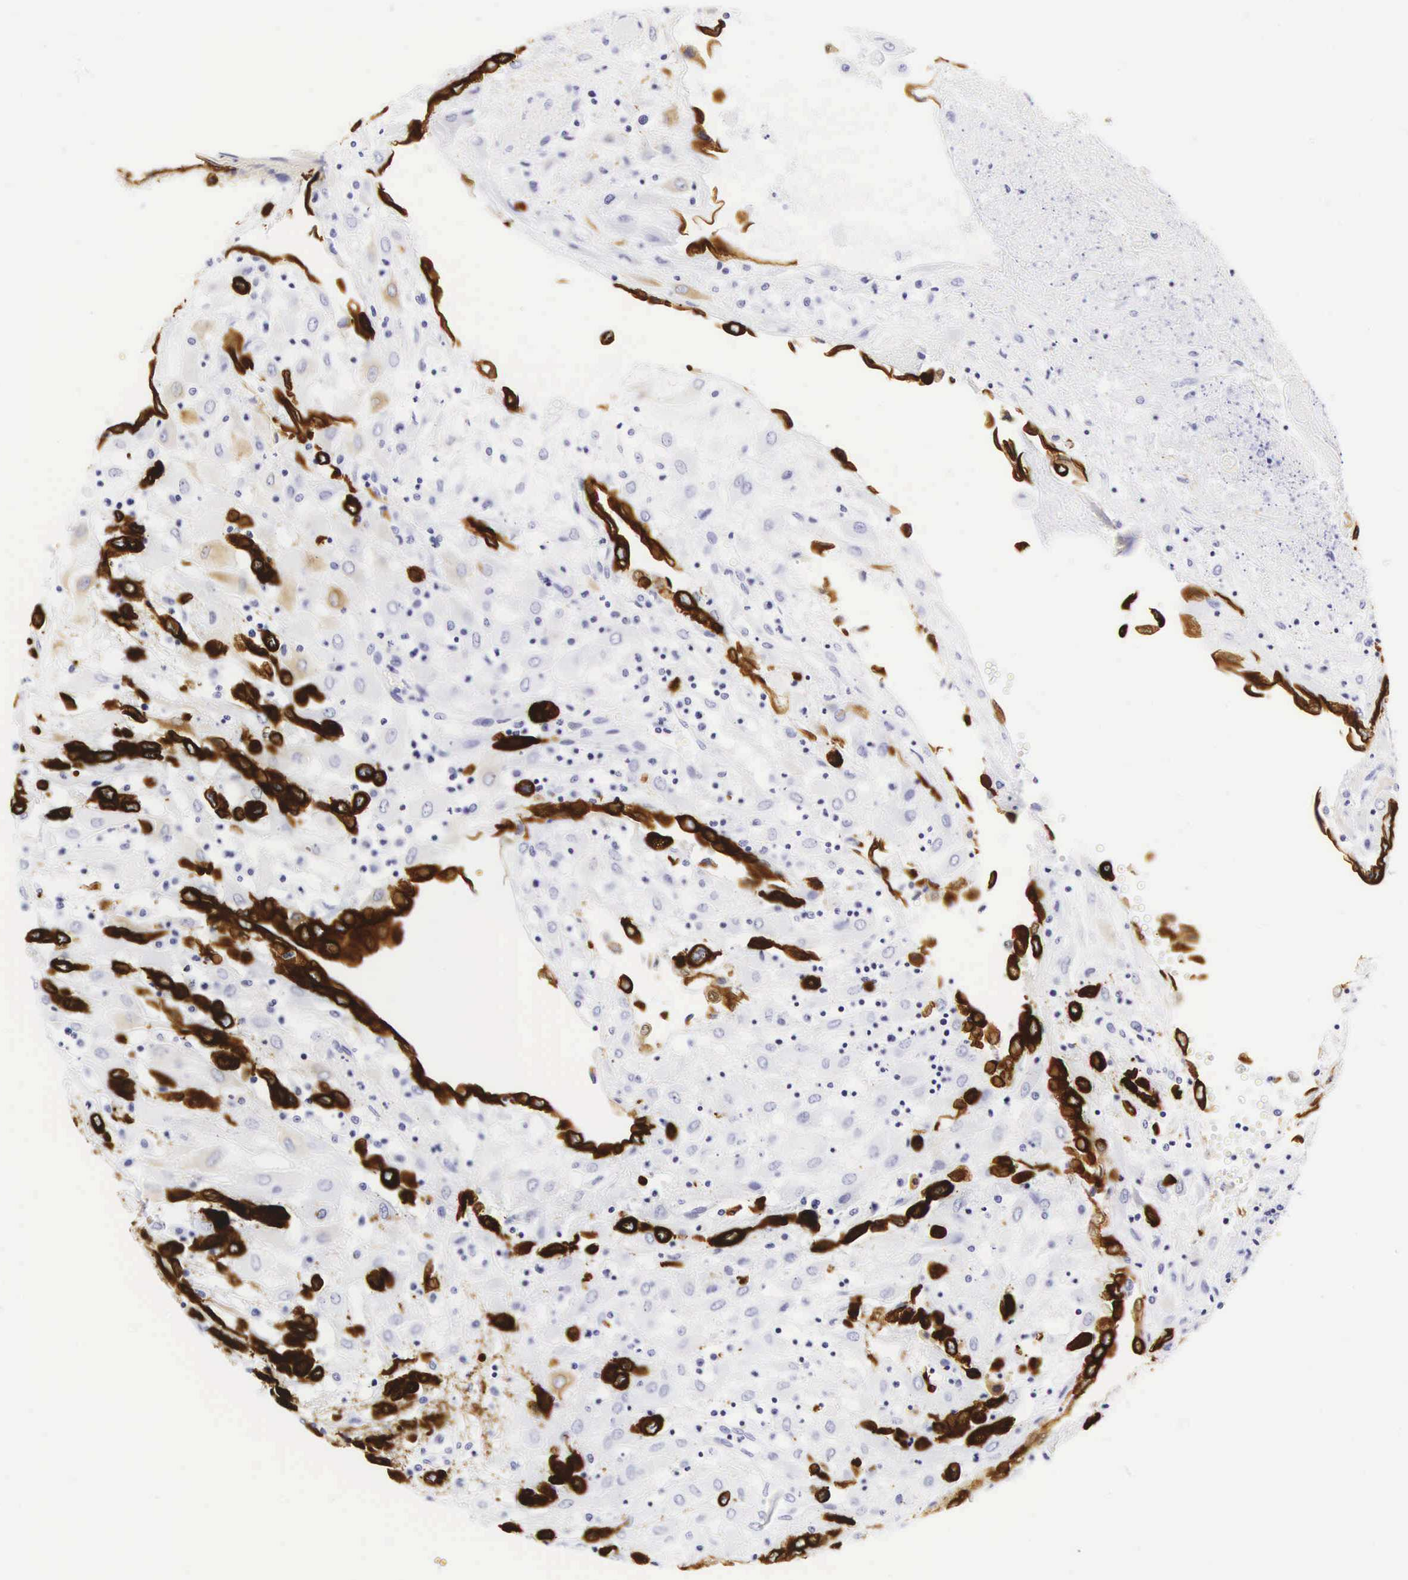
{"staining": {"intensity": "negative", "quantity": "none", "location": "none"}, "tissue": "placenta", "cell_type": "Decidual cells", "image_type": "normal", "snomed": [{"axis": "morphology", "description": "Normal tissue, NOS"}, {"axis": "topography", "description": "Placenta"}], "caption": "Immunohistochemical staining of normal placenta shows no significant expression in decidual cells. The staining is performed using DAB (3,3'-diaminobenzidine) brown chromogen with nuclei counter-stained in using hematoxylin.", "gene": "KRT18", "patient": {"sex": "female", "age": 31}}